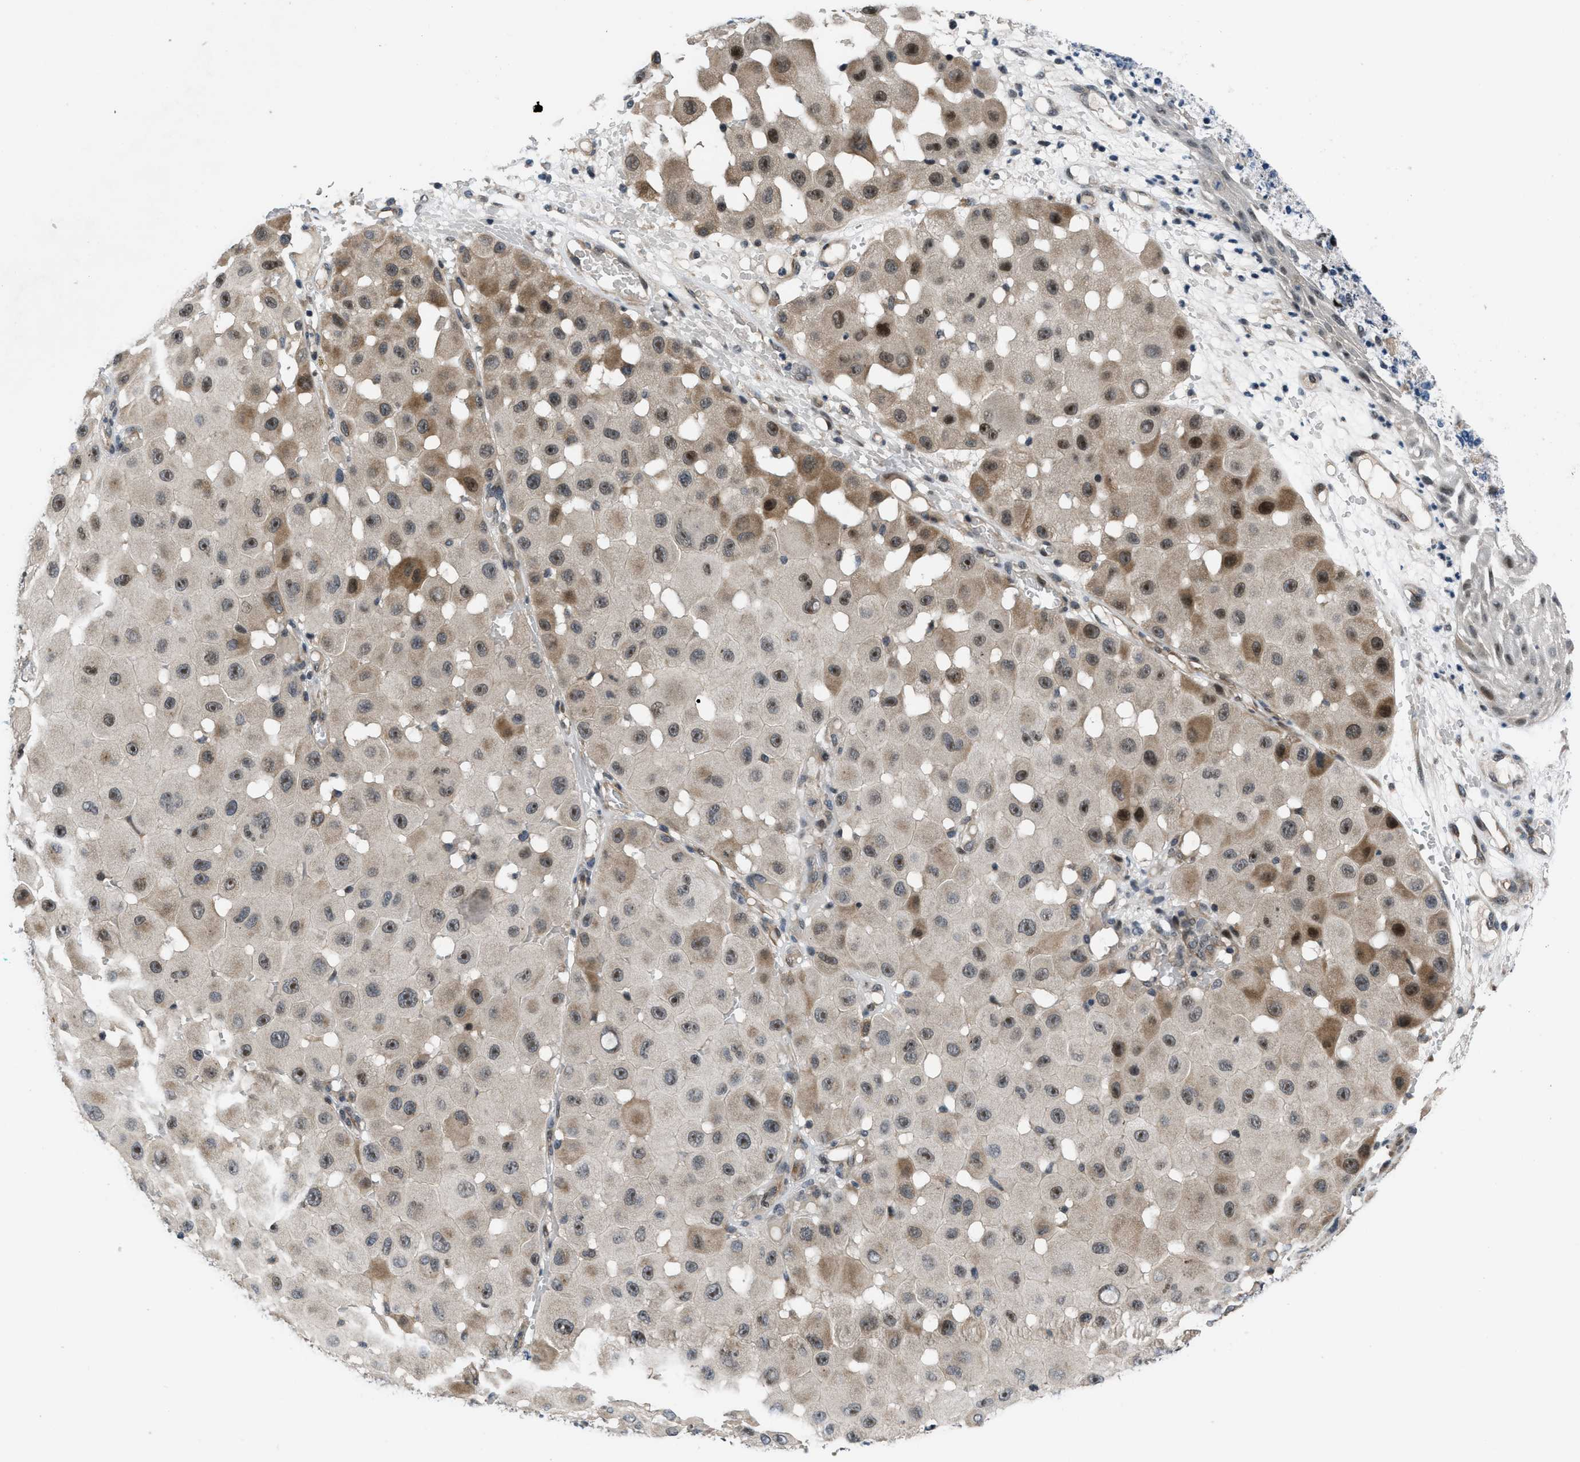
{"staining": {"intensity": "moderate", "quantity": ">75%", "location": "cytoplasmic/membranous,nuclear"}, "tissue": "melanoma", "cell_type": "Tumor cells", "image_type": "cancer", "snomed": [{"axis": "morphology", "description": "Malignant melanoma, NOS"}, {"axis": "topography", "description": "Skin"}], "caption": "Melanoma tissue demonstrates moderate cytoplasmic/membranous and nuclear expression in approximately >75% of tumor cells, visualized by immunohistochemistry. The staining was performed using DAB (3,3'-diaminobenzidine) to visualize the protein expression in brown, while the nuclei were stained in blue with hematoxylin (Magnification: 20x).", "gene": "SETD5", "patient": {"sex": "female", "age": 81}}